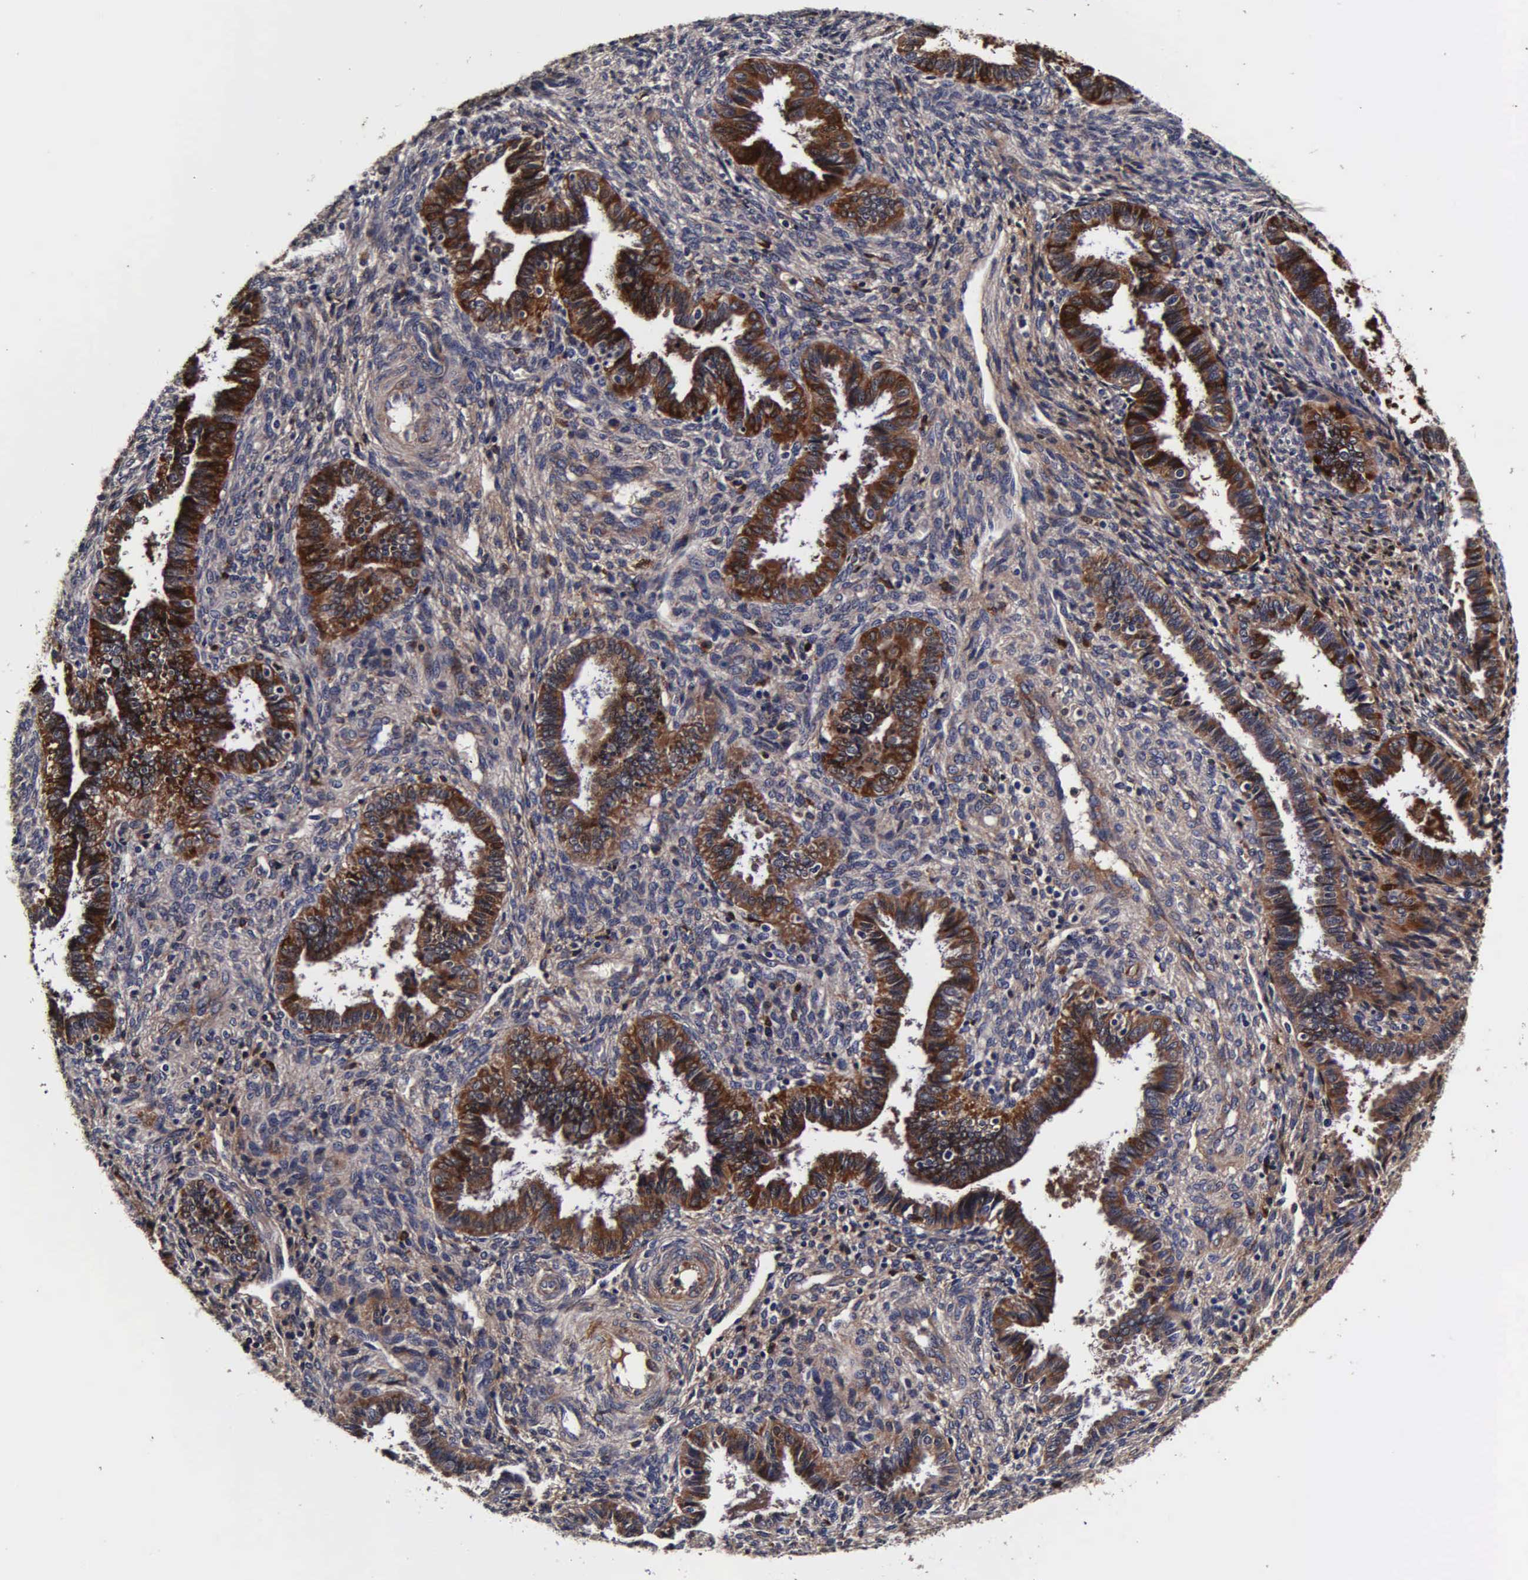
{"staining": {"intensity": "weak", "quantity": "25%-75%", "location": "cytoplasmic/membranous"}, "tissue": "endometrium", "cell_type": "Cells in endometrial stroma", "image_type": "normal", "snomed": [{"axis": "morphology", "description": "Normal tissue, NOS"}, {"axis": "topography", "description": "Endometrium"}], "caption": "About 25%-75% of cells in endometrial stroma in benign human endometrium exhibit weak cytoplasmic/membranous protein positivity as visualized by brown immunohistochemical staining.", "gene": "CST3", "patient": {"sex": "female", "age": 36}}